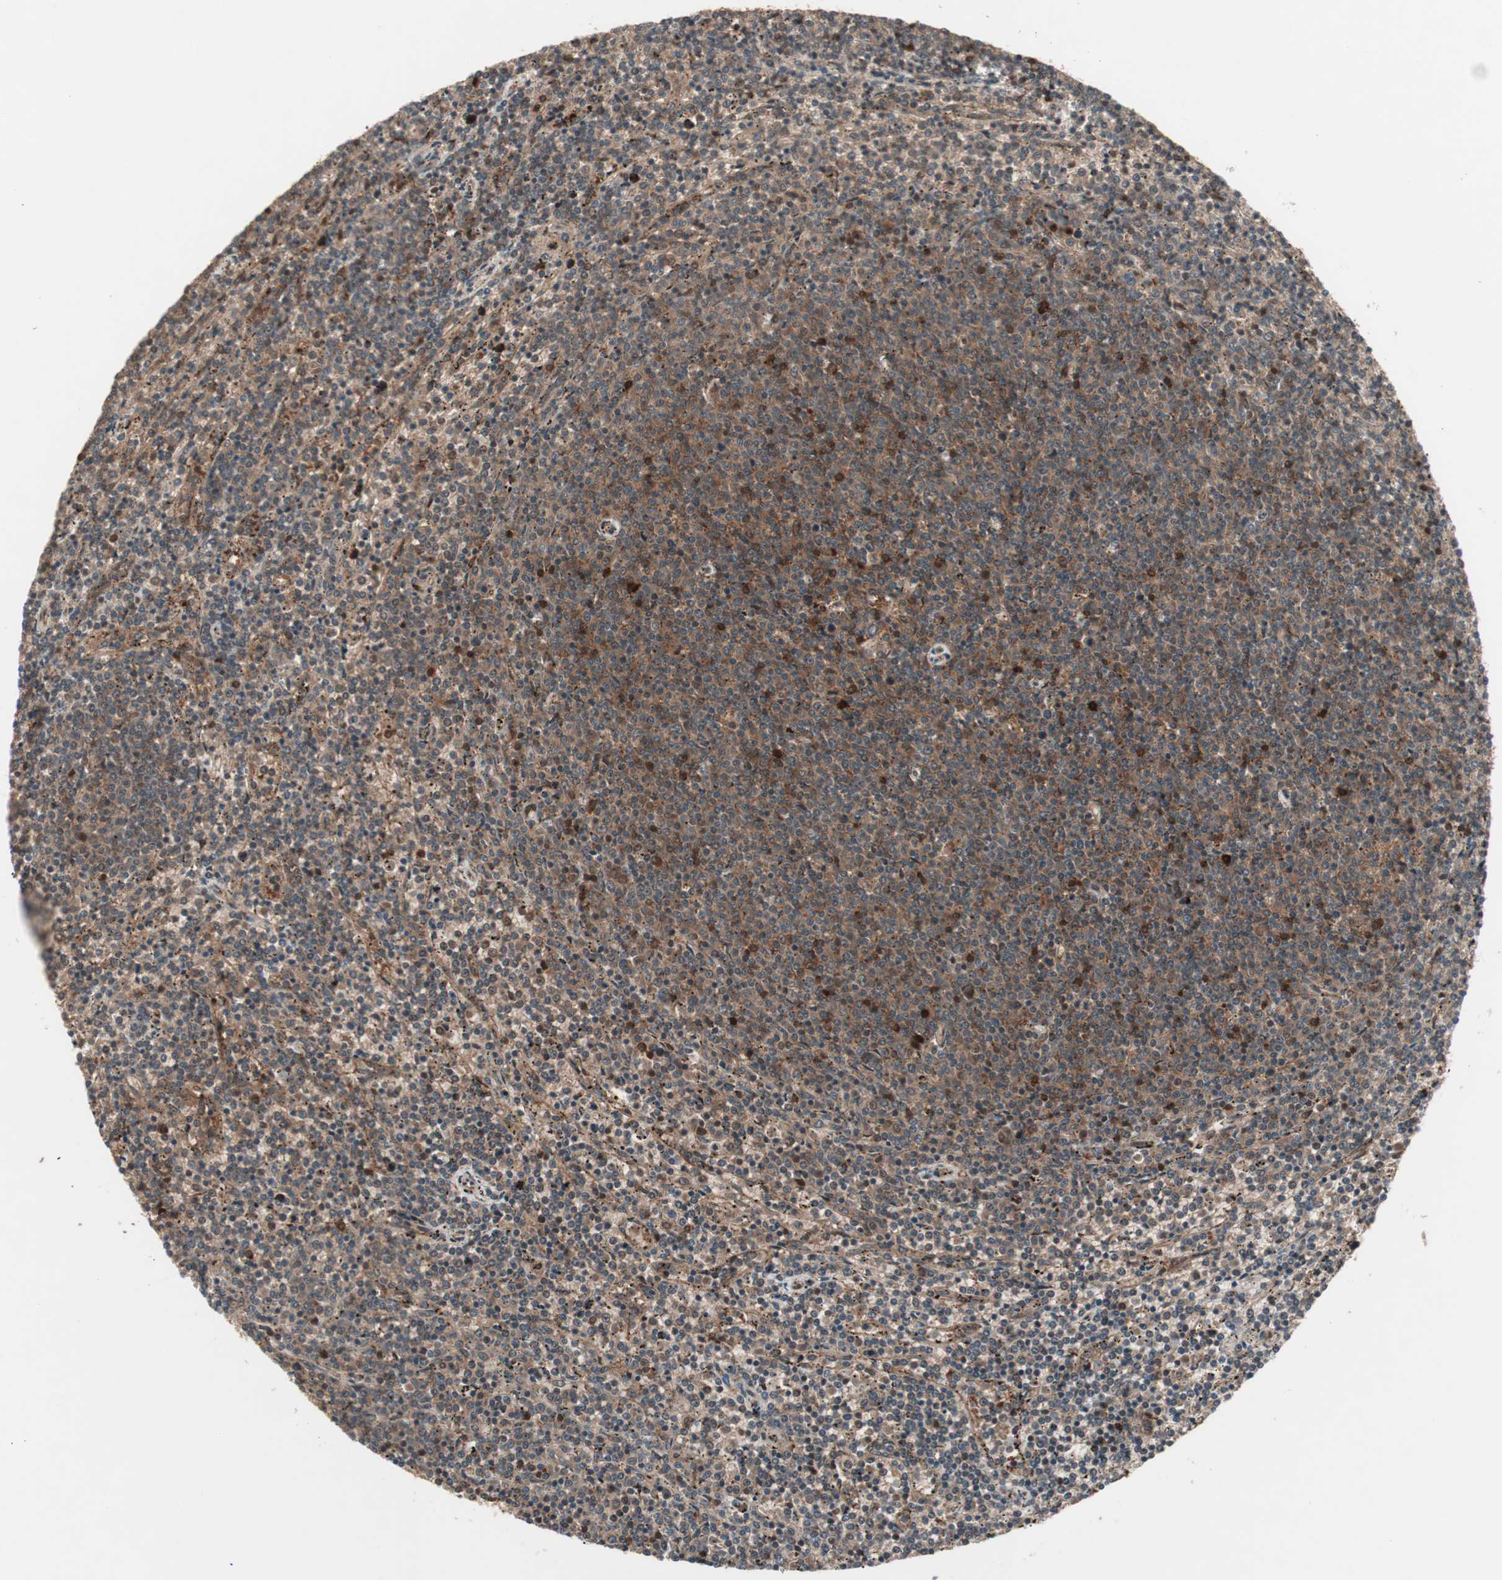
{"staining": {"intensity": "moderate", "quantity": ">75%", "location": "cytoplasmic/membranous"}, "tissue": "lymphoma", "cell_type": "Tumor cells", "image_type": "cancer", "snomed": [{"axis": "morphology", "description": "Malignant lymphoma, non-Hodgkin's type, Low grade"}, {"axis": "topography", "description": "Spleen"}], "caption": "Lymphoma stained for a protein displays moderate cytoplasmic/membranous positivity in tumor cells.", "gene": "PRKG2", "patient": {"sex": "female", "age": 50}}